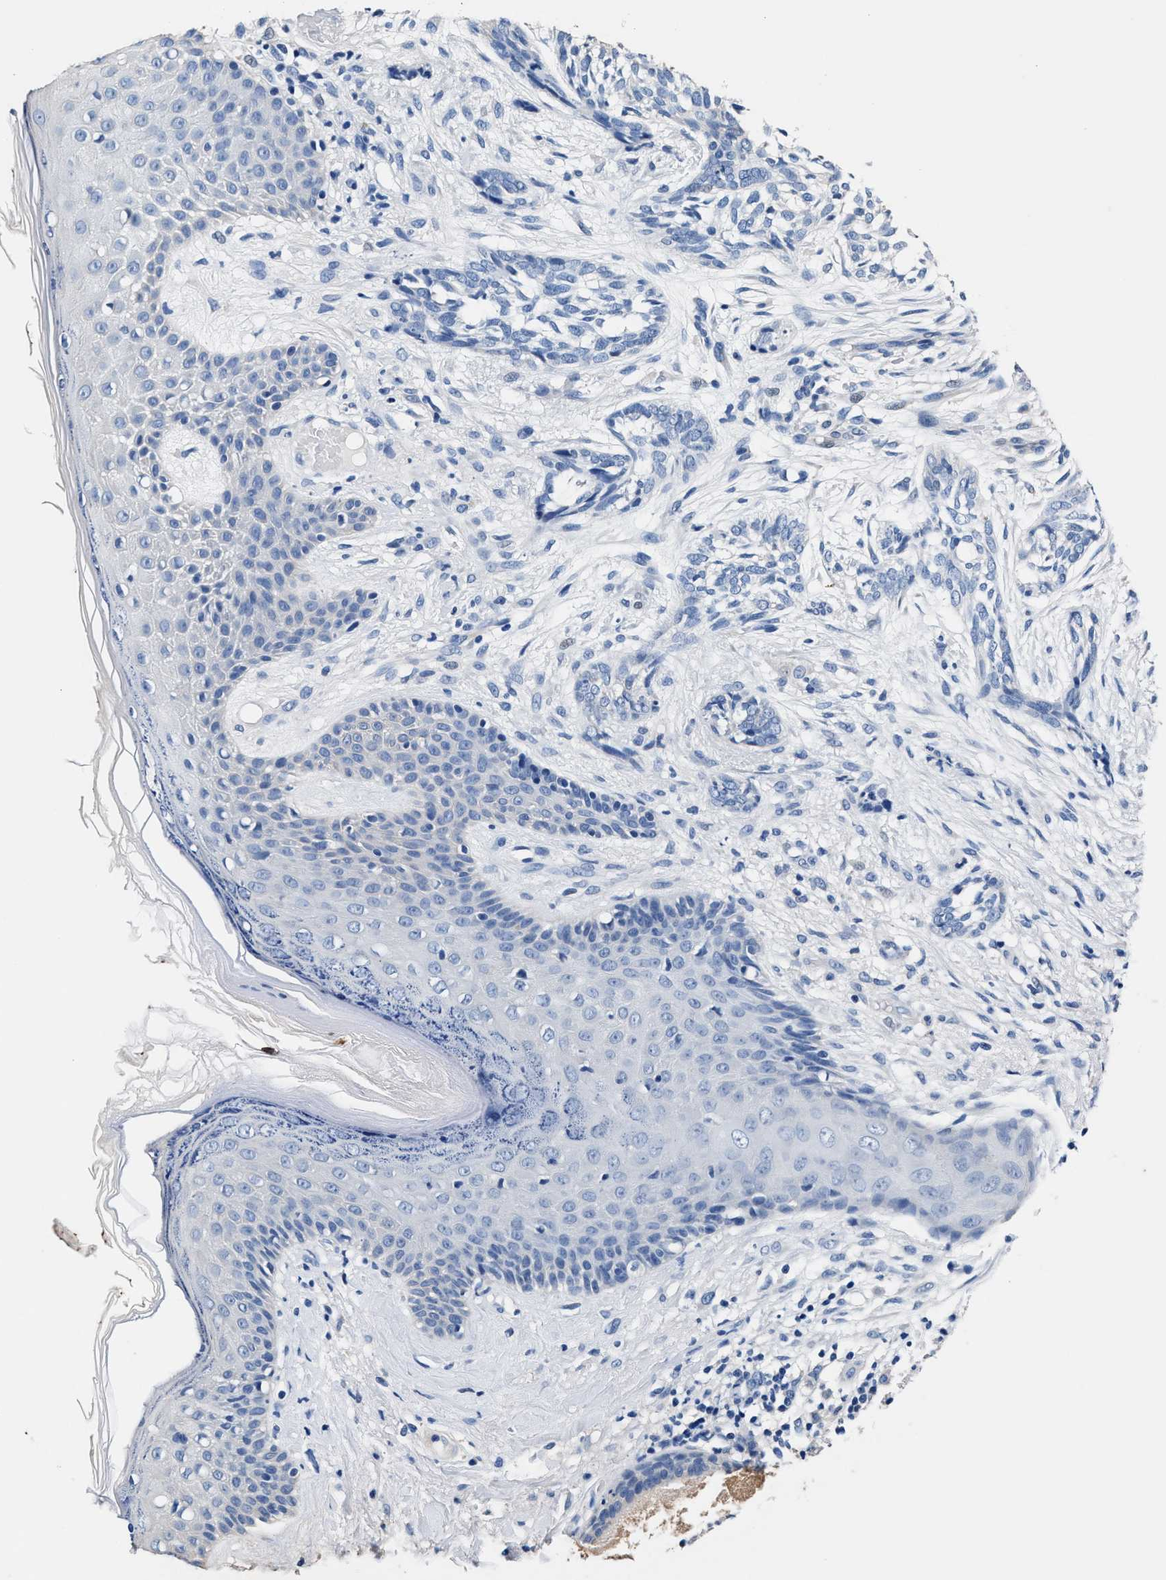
{"staining": {"intensity": "negative", "quantity": "none", "location": "none"}, "tissue": "skin cancer", "cell_type": "Tumor cells", "image_type": "cancer", "snomed": [{"axis": "morphology", "description": "Basal cell carcinoma"}, {"axis": "topography", "description": "Skin"}], "caption": "Tumor cells are negative for protein expression in human basal cell carcinoma (skin).", "gene": "GSTM1", "patient": {"sex": "female", "age": 88}}